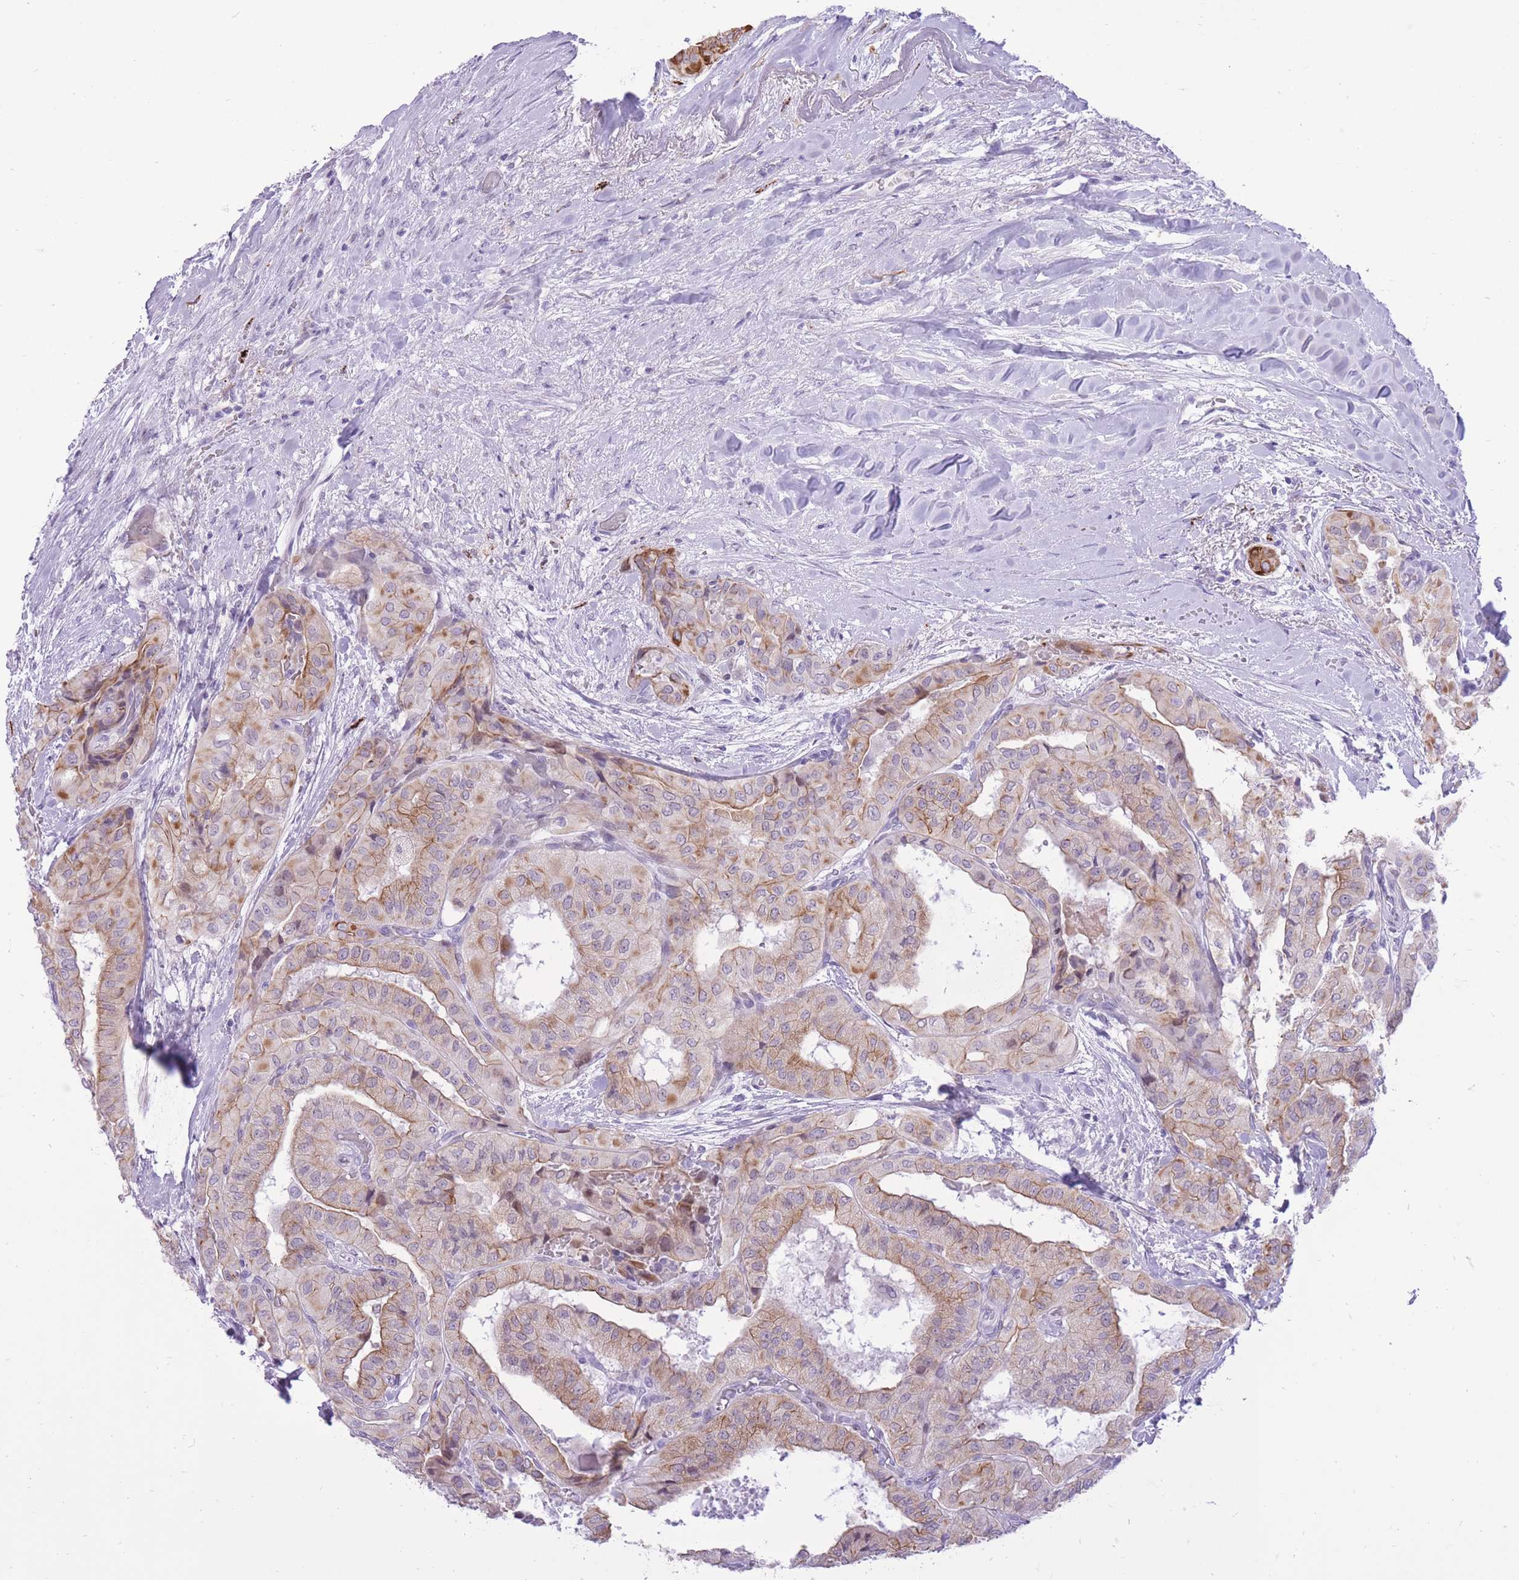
{"staining": {"intensity": "strong", "quantity": "<25%", "location": "cytoplasmic/membranous"}, "tissue": "thyroid cancer", "cell_type": "Tumor cells", "image_type": "cancer", "snomed": [{"axis": "morphology", "description": "Papillary adenocarcinoma, NOS"}, {"axis": "topography", "description": "Thyroid gland"}], "caption": "High-power microscopy captured an immunohistochemistry (IHC) photomicrograph of thyroid papillary adenocarcinoma, revealing strong cytoplasmic/membranous staining in approximately <25% of tumor cells.", "gene": "MEIS3", "patient": {"sex": "female", "age": 59}}